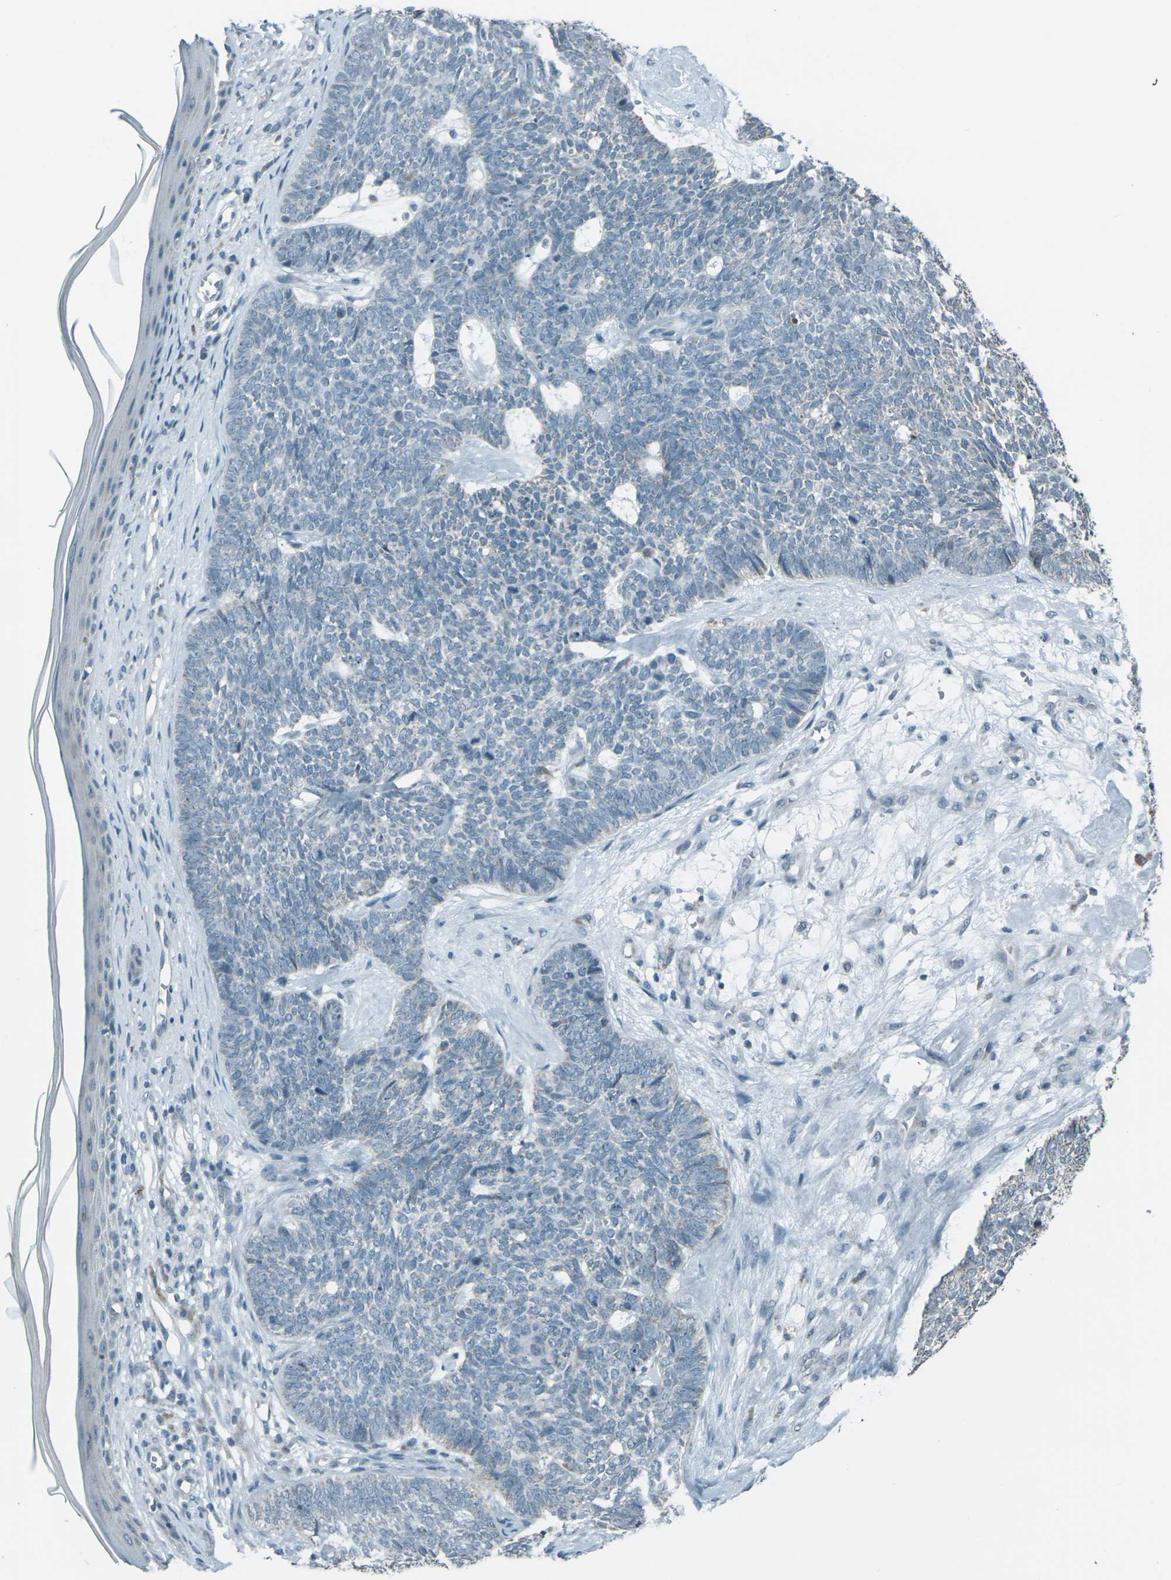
{"staining": {"intensity": "negative", "quantity": "none", "location": "none"}, "tissue": "skin cancer", "cell_type": "Tumor cells", "image_type": "cancer", "snomed": [{"axis": "morphology", "description": "Basal cell carcinoma"}, {"axis": "topography", "description": "Skin"}], "caption": "Immunohistochemistry of skin cancer (basal cell carcinoma) displays no positivity in tumor cells.", "gene": "H2BC1", "patient": {"sex": "female", "age": 84}}